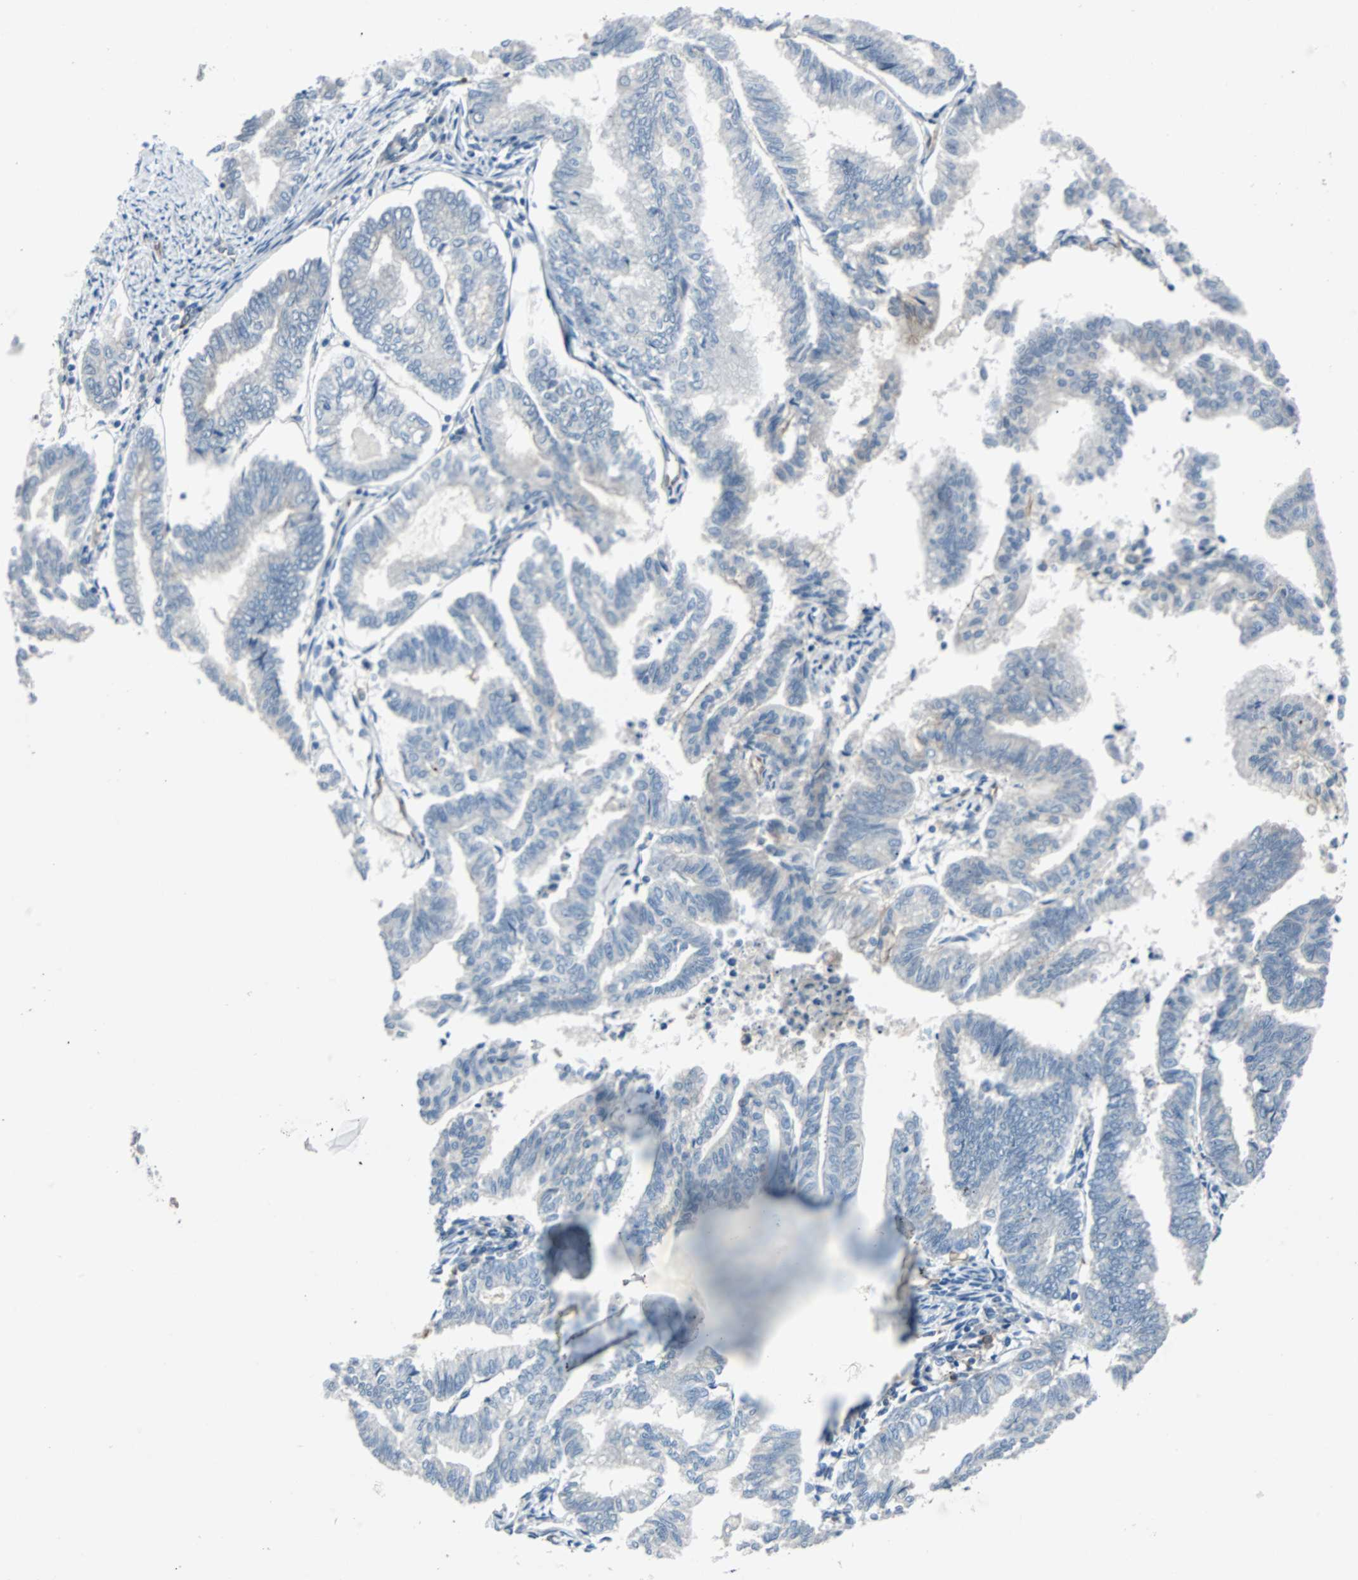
{"staining": {"intensity": "weak", "quantity": "25%-75%", "location": "cytoplasmic/membranous"}, "tissue": "endometrial cancer", "cell_type": "Tumor cells", "image_type": "cancer", "snomed": [{"axis": "morphology", "description": "Adenocarcinoma, NOS"}, {"axis": "topography", "description": "Endometrium"}], "caption": "Protein expression analysis of human adenocarcinoma (endometrial) reveals weak cytoplasmic/membranous positivity in about 25%-75% of tumor cells.", "gene": "SWAP70", "patient": {"sex": "female", "age": 79}}